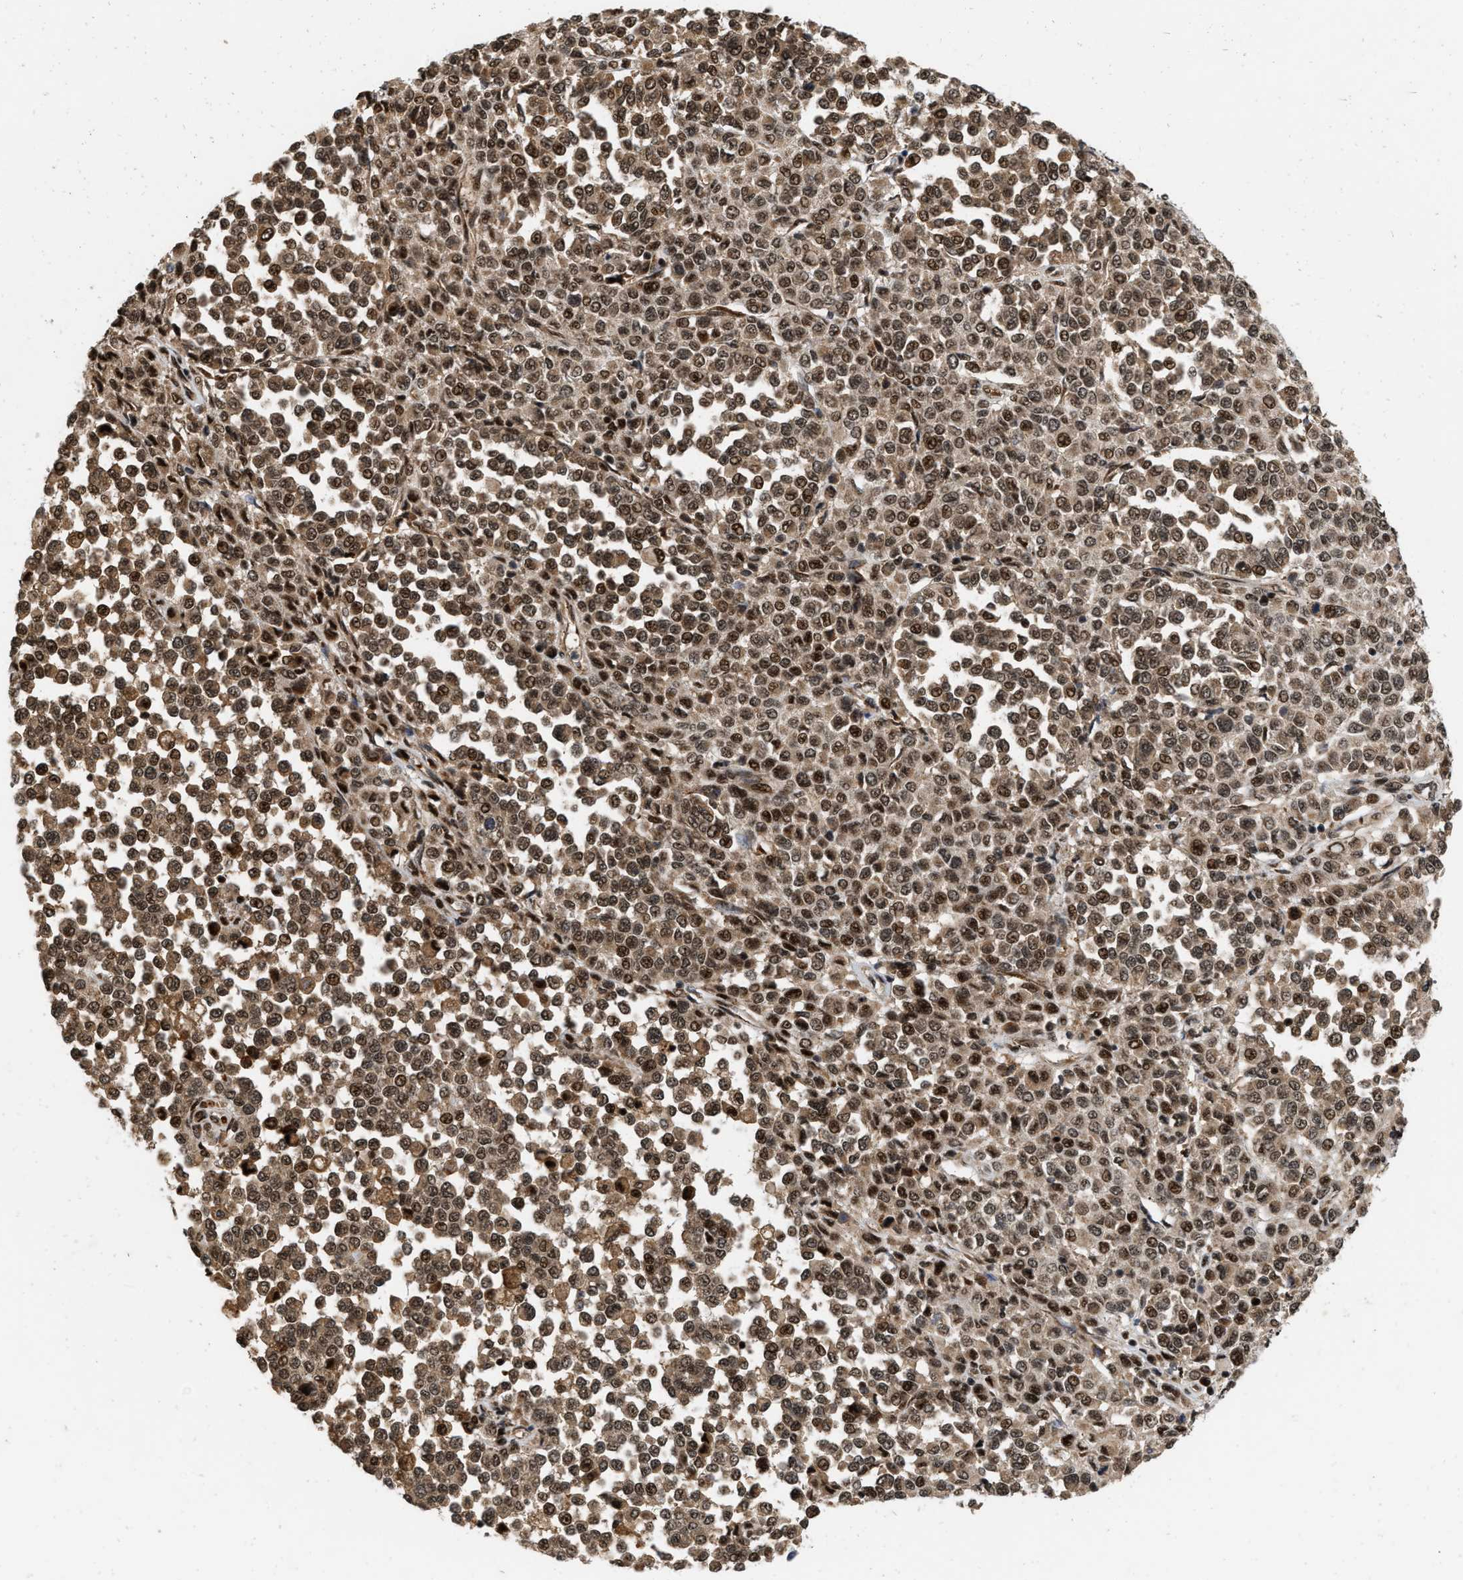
{"staining": {"intensity": "strong", "quantity": ">75%", "location": "nuclear"}, "tissue": "melanoma", "cell_type": "Tumor cells", "image_type": "cancer", "snomed": [{"axis": "morphology", "description": "Malignant melanoma, Metastatic site"}, {"axis": "topography", "description": "Pancreas"}], "caption": "An immunohistochemistry (IHC) histopathology image of neoplastic tissue is shown. Protein staining in brown highlights strong nuclear positivity in malignant melanoma (metastatic site) within tumor cells.", "gene": "ANKRD11", "patient": {"sex": "female", "age": 30}}